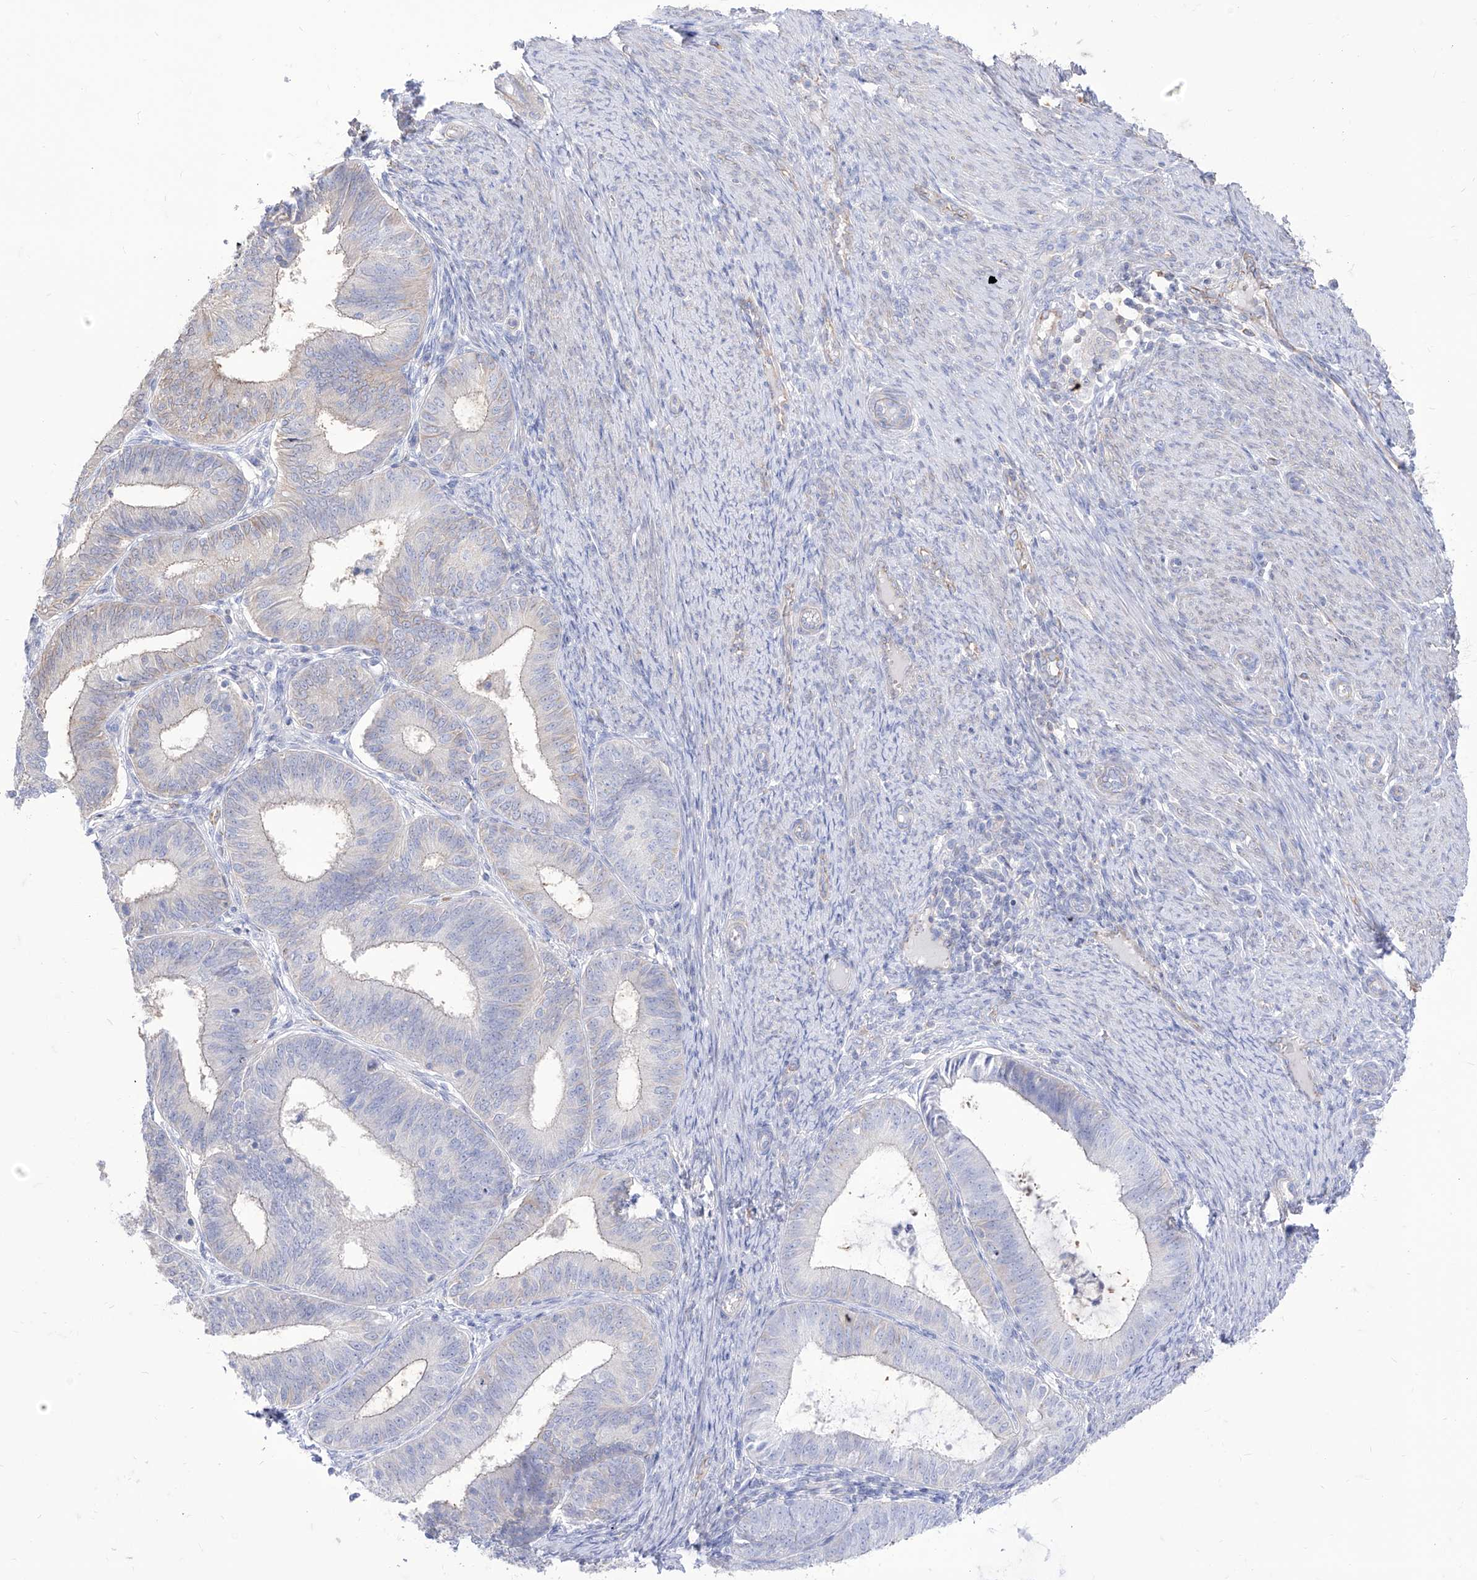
{"staining": {"intensity": "negative", "quantity": "none", "location": "none"}, "tissue": "endometrial cancer", "cell_type": "Tumor cells", "image_type": "cancer", "snomed": [{"axis": "morphology", "description": "Adenocarcinoma, NOS"}, {"axis": "topography", "description": "Endometrium"}], "caption": "This is an immunohistochemistry image of human endometrial cancer. There is no expression in tumor cells.", "gene": "C1orf74", "patient": {"sex": "female", "age": 51}}